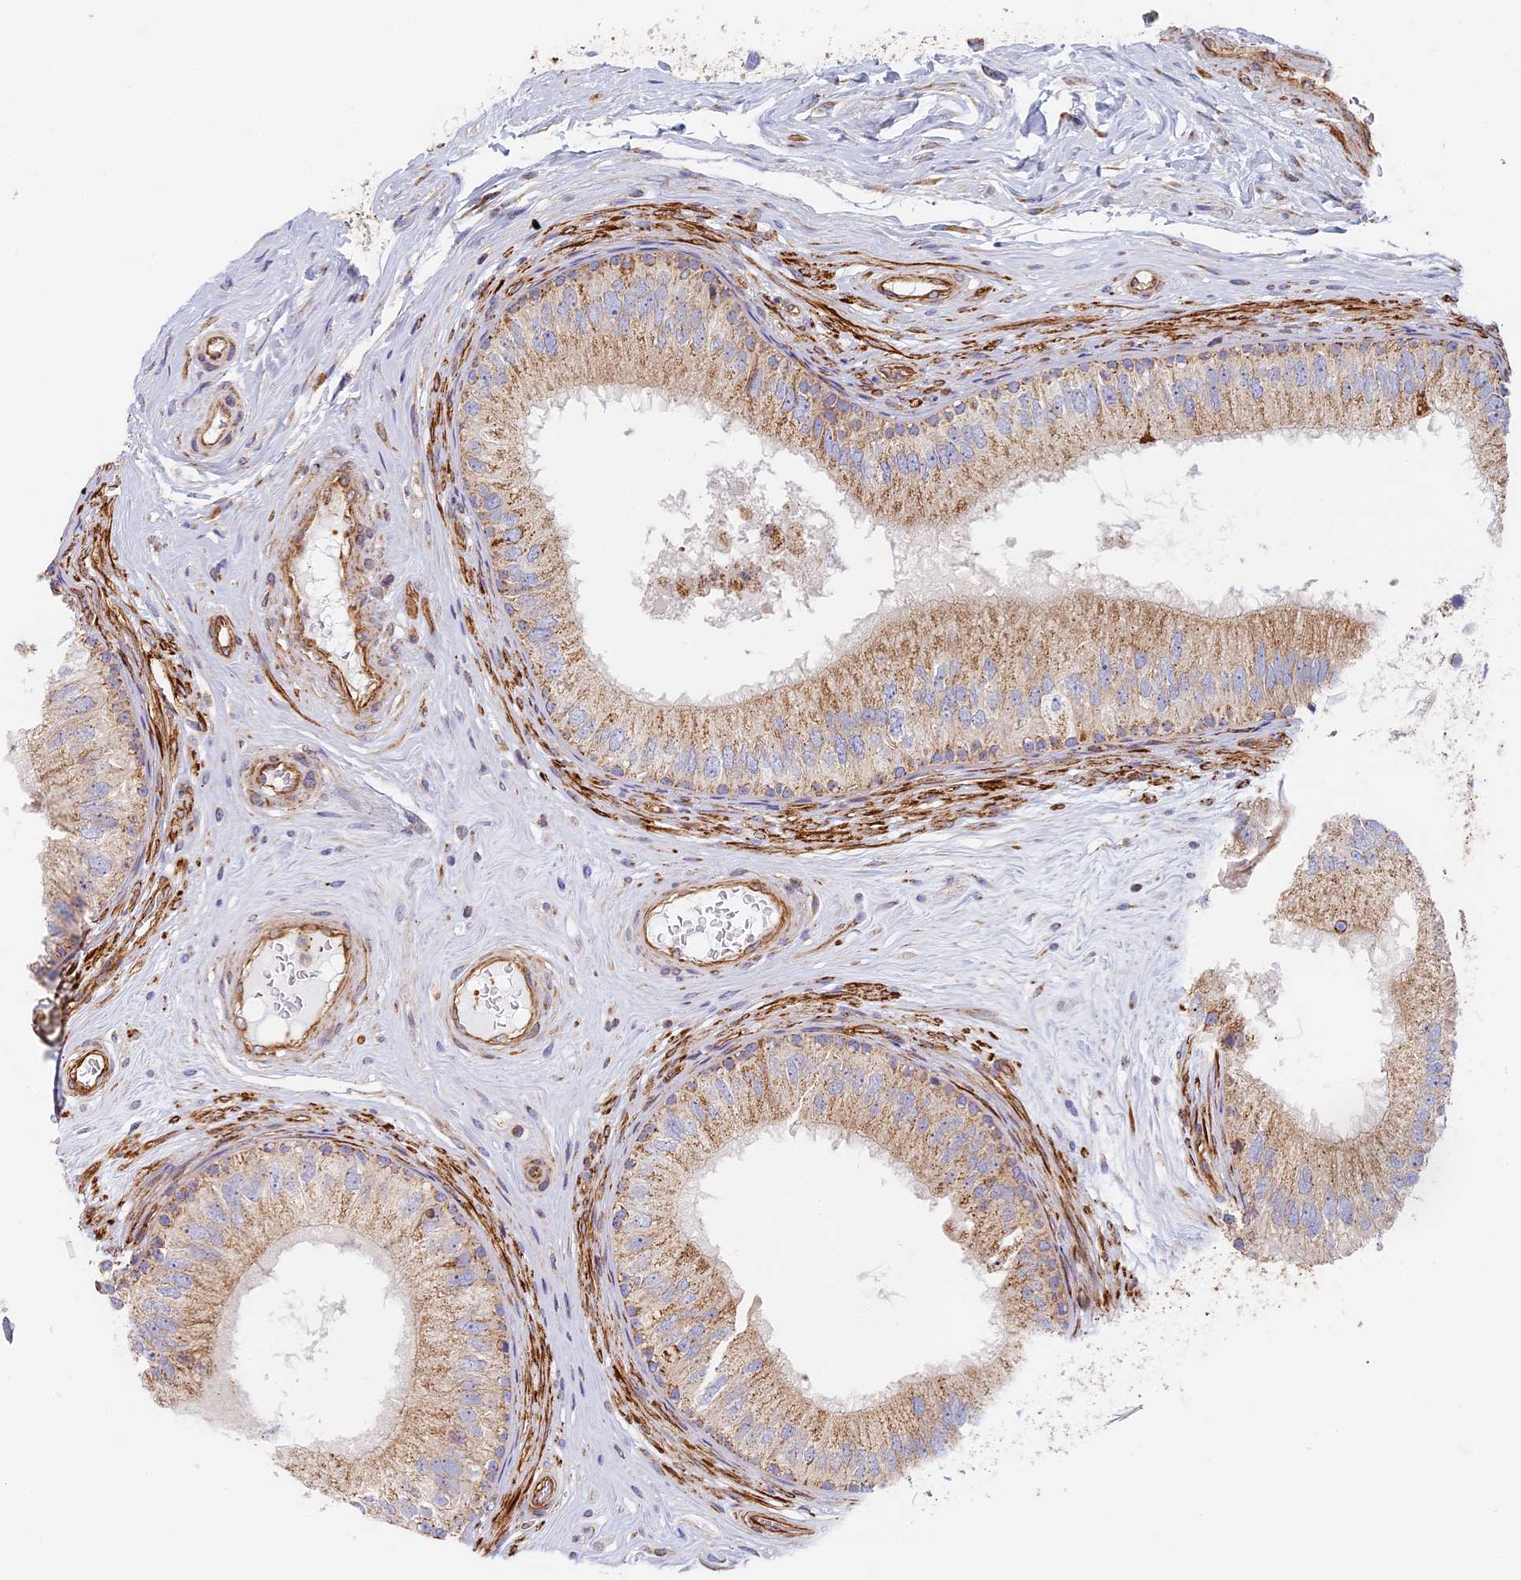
{"staining": {"intensity": "moderate", "quantity": ">75%", "location": "cytoplasmic/membranous"}, "tissue": "epididymis", "cell_type": "Glandular cells", "image_type": "normal", "snomed": [{"axis": "morphology", "description": "Normal tissue, NOS"}, {"axis": "topography", "description": "Epididymis"}], "caption": "IHC of unremarkable epididymis demonstrates medium levels of moderate cytoplasmic/membranous positivity in approximately >75% of glandular cells. (DAB (3,3'-diaminobenzidine) = brown stain, brightfield microscopy at high magnification).", "gene": "DDA1", "patient": {"sex": "male", "age": 33}}